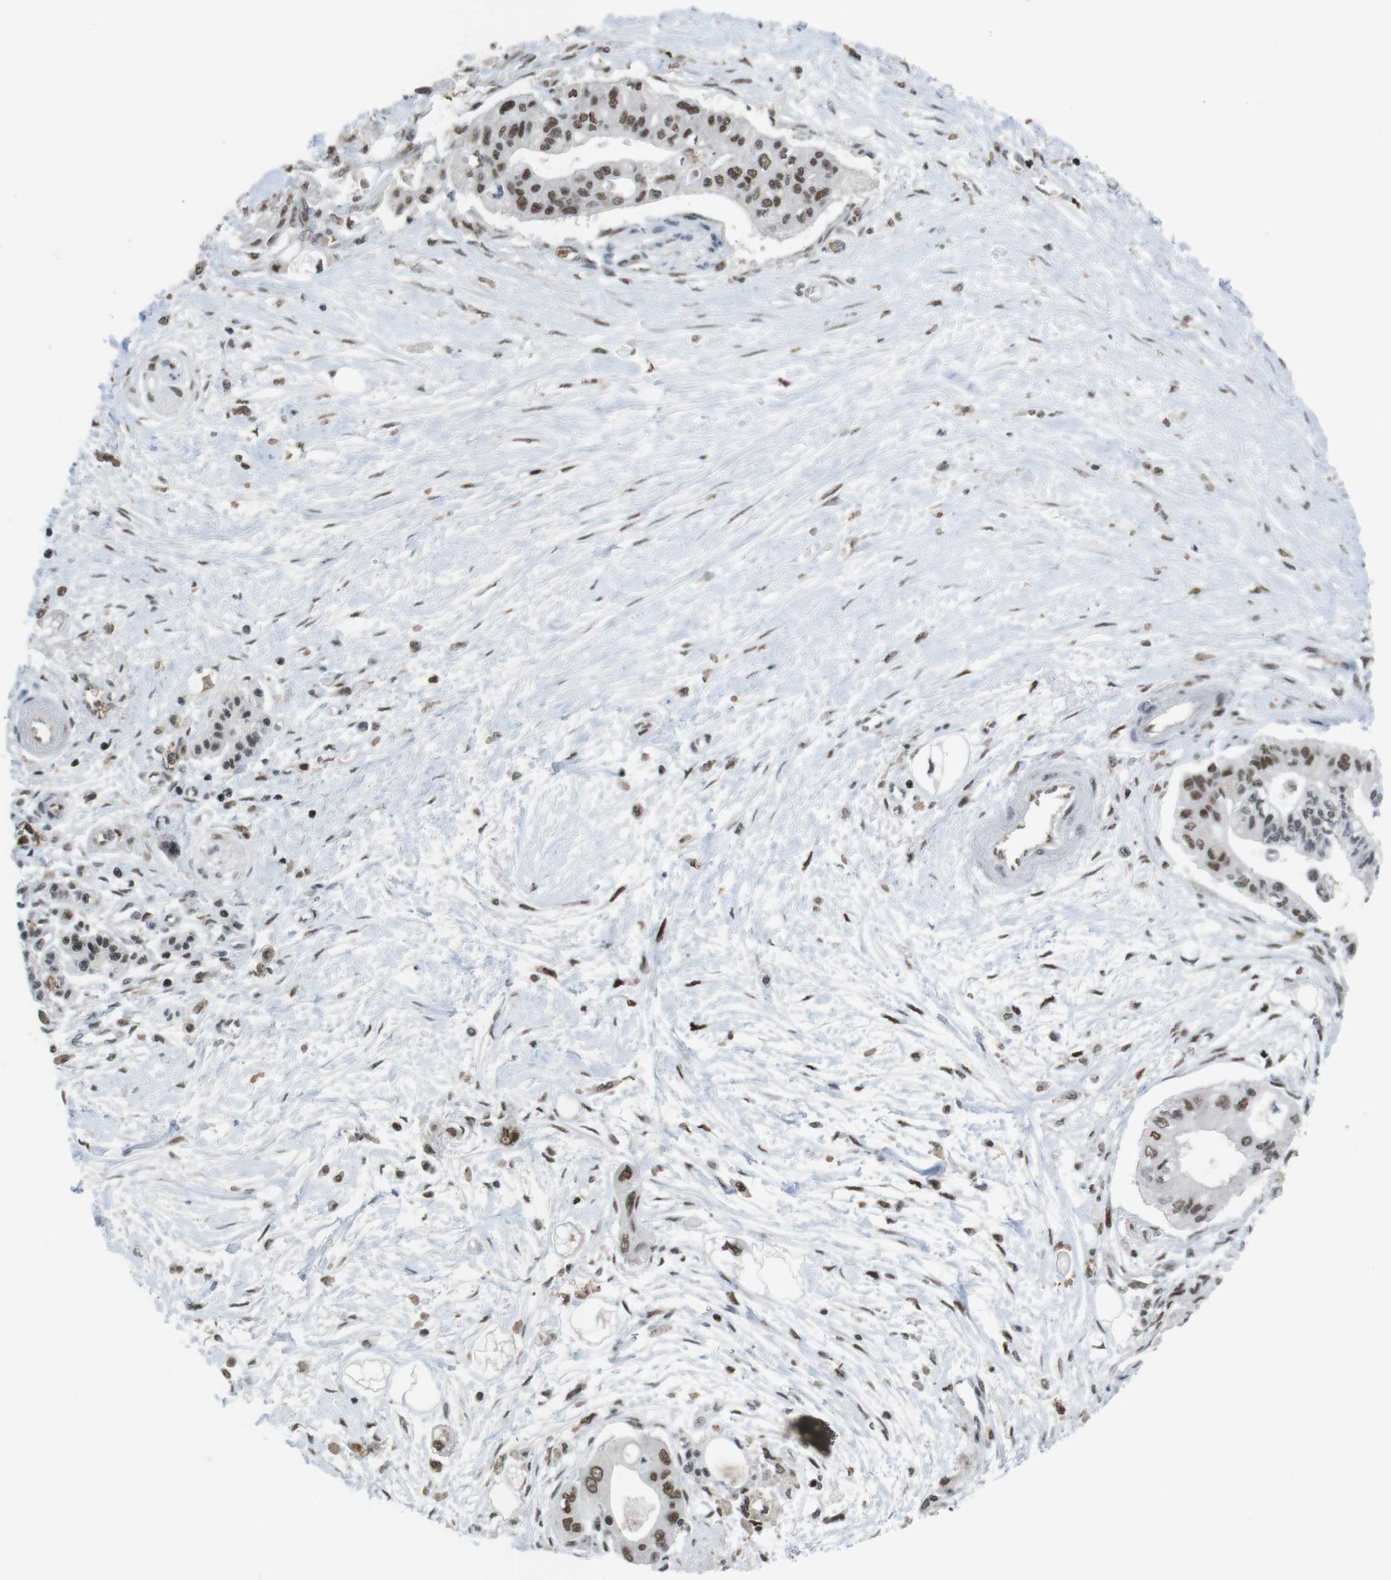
{"staining": {"intensity": "strong", "quantity": ">75%", "location": "nuclear"}, "tissue": "pancreatic cancer", "cell_type": "Tumor cells", "image_type": "cancer", "snomed": [{"axis": "morphology", "description": "Adenocarcinoma, NOS"}, {"axis": "topography", "description": "Pancreas"}], "caption": "Immunohistochemical staining of pancreatic adenocarcinoma demonstrates high levels of strong nuclear positivity in about >75% of tumor cells.", "gene": "SUB1", "patient": {"sex": "female", "age": 77}}